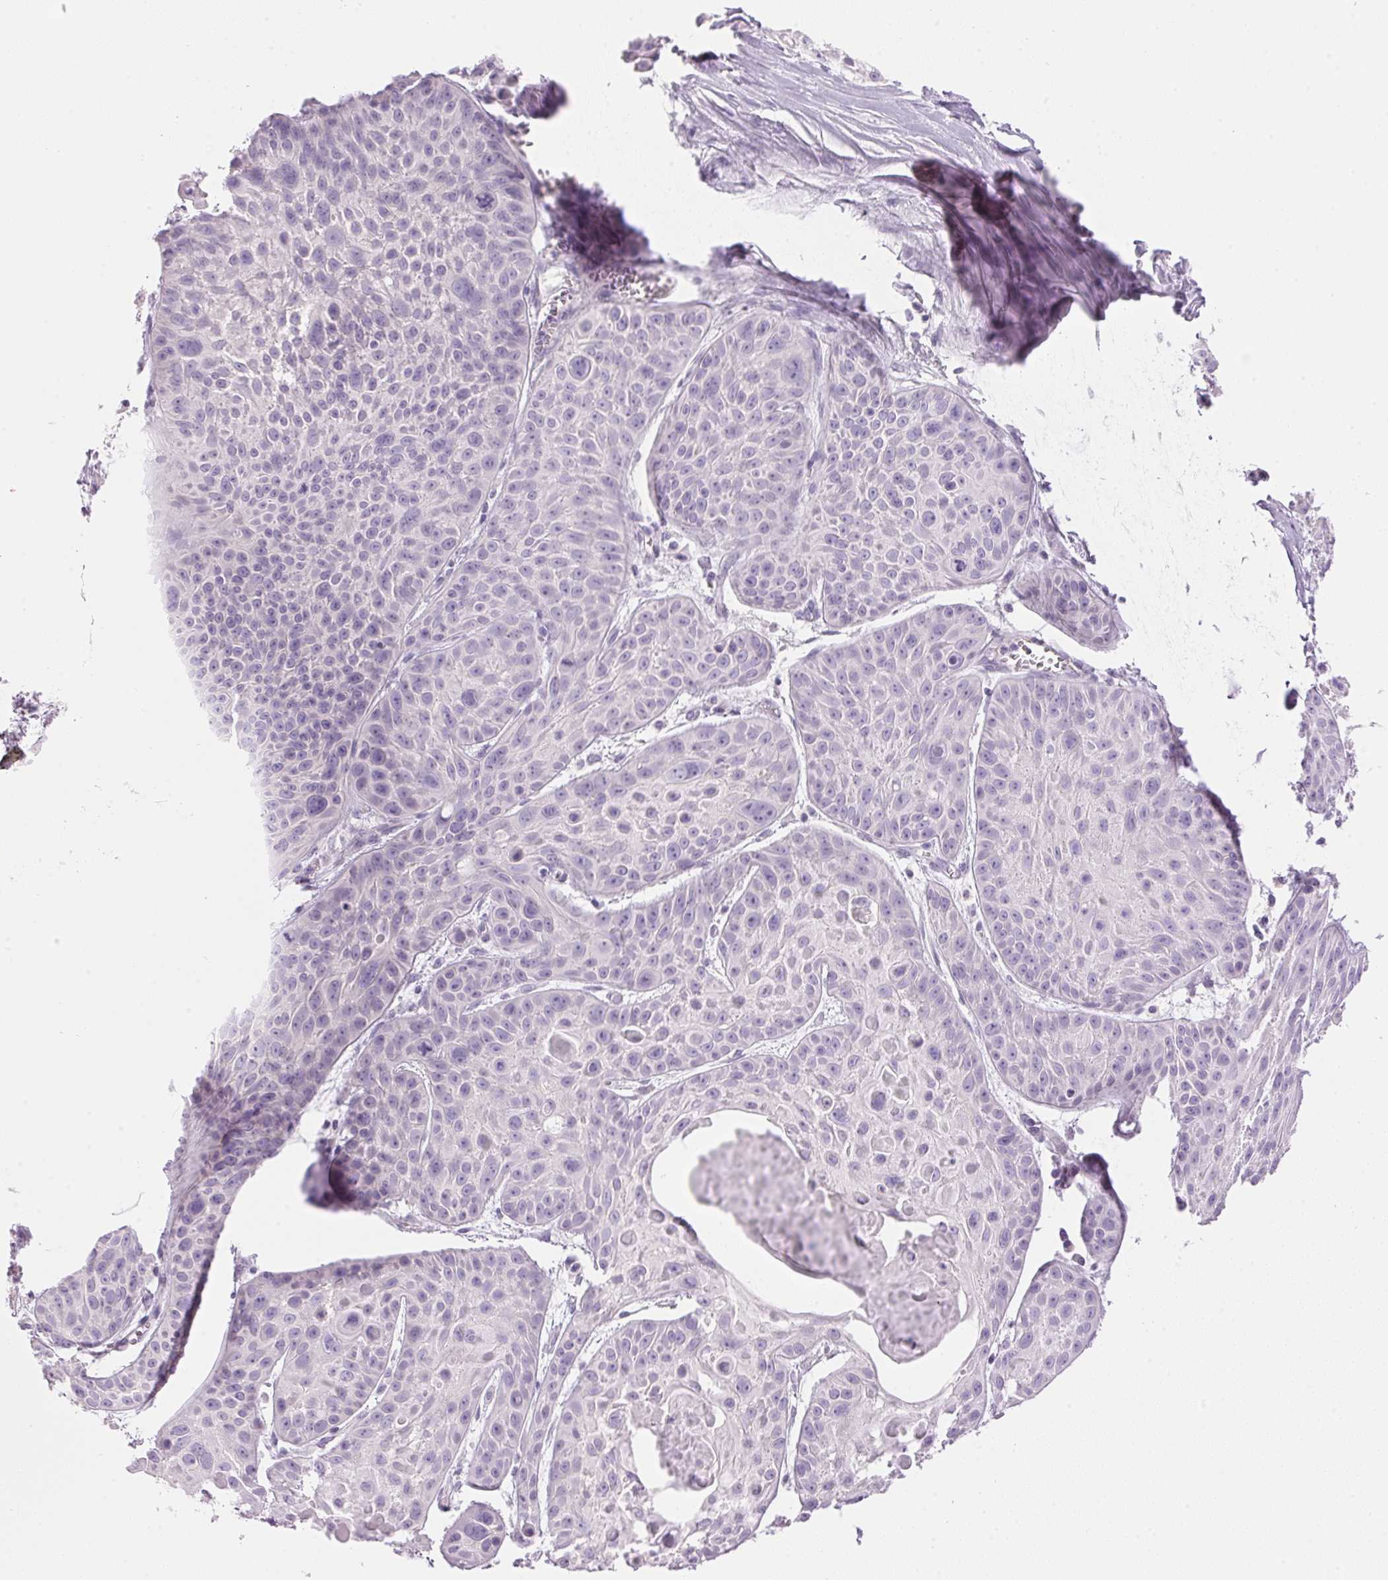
{"staining": {"intensity": "negative", "quantity": "none", "location": "none"}, "tissue": "skin cancer", "cell_type": "Tumor cells", "image_type": "cancer", "snomed": [{"axis": "morphology", "description": "Squamous cell carcinoma, NOS"}, {"axis": "topography", "description": "Skin"}, {"axis": "topography", "description": "Anal"}], "caption": "Tumor cells are negative for brown protein staining in skin cancer (squamous cell carcinoma).", "gene": "HSD17B2", "patient": {"sex": "female", "age": 75}}